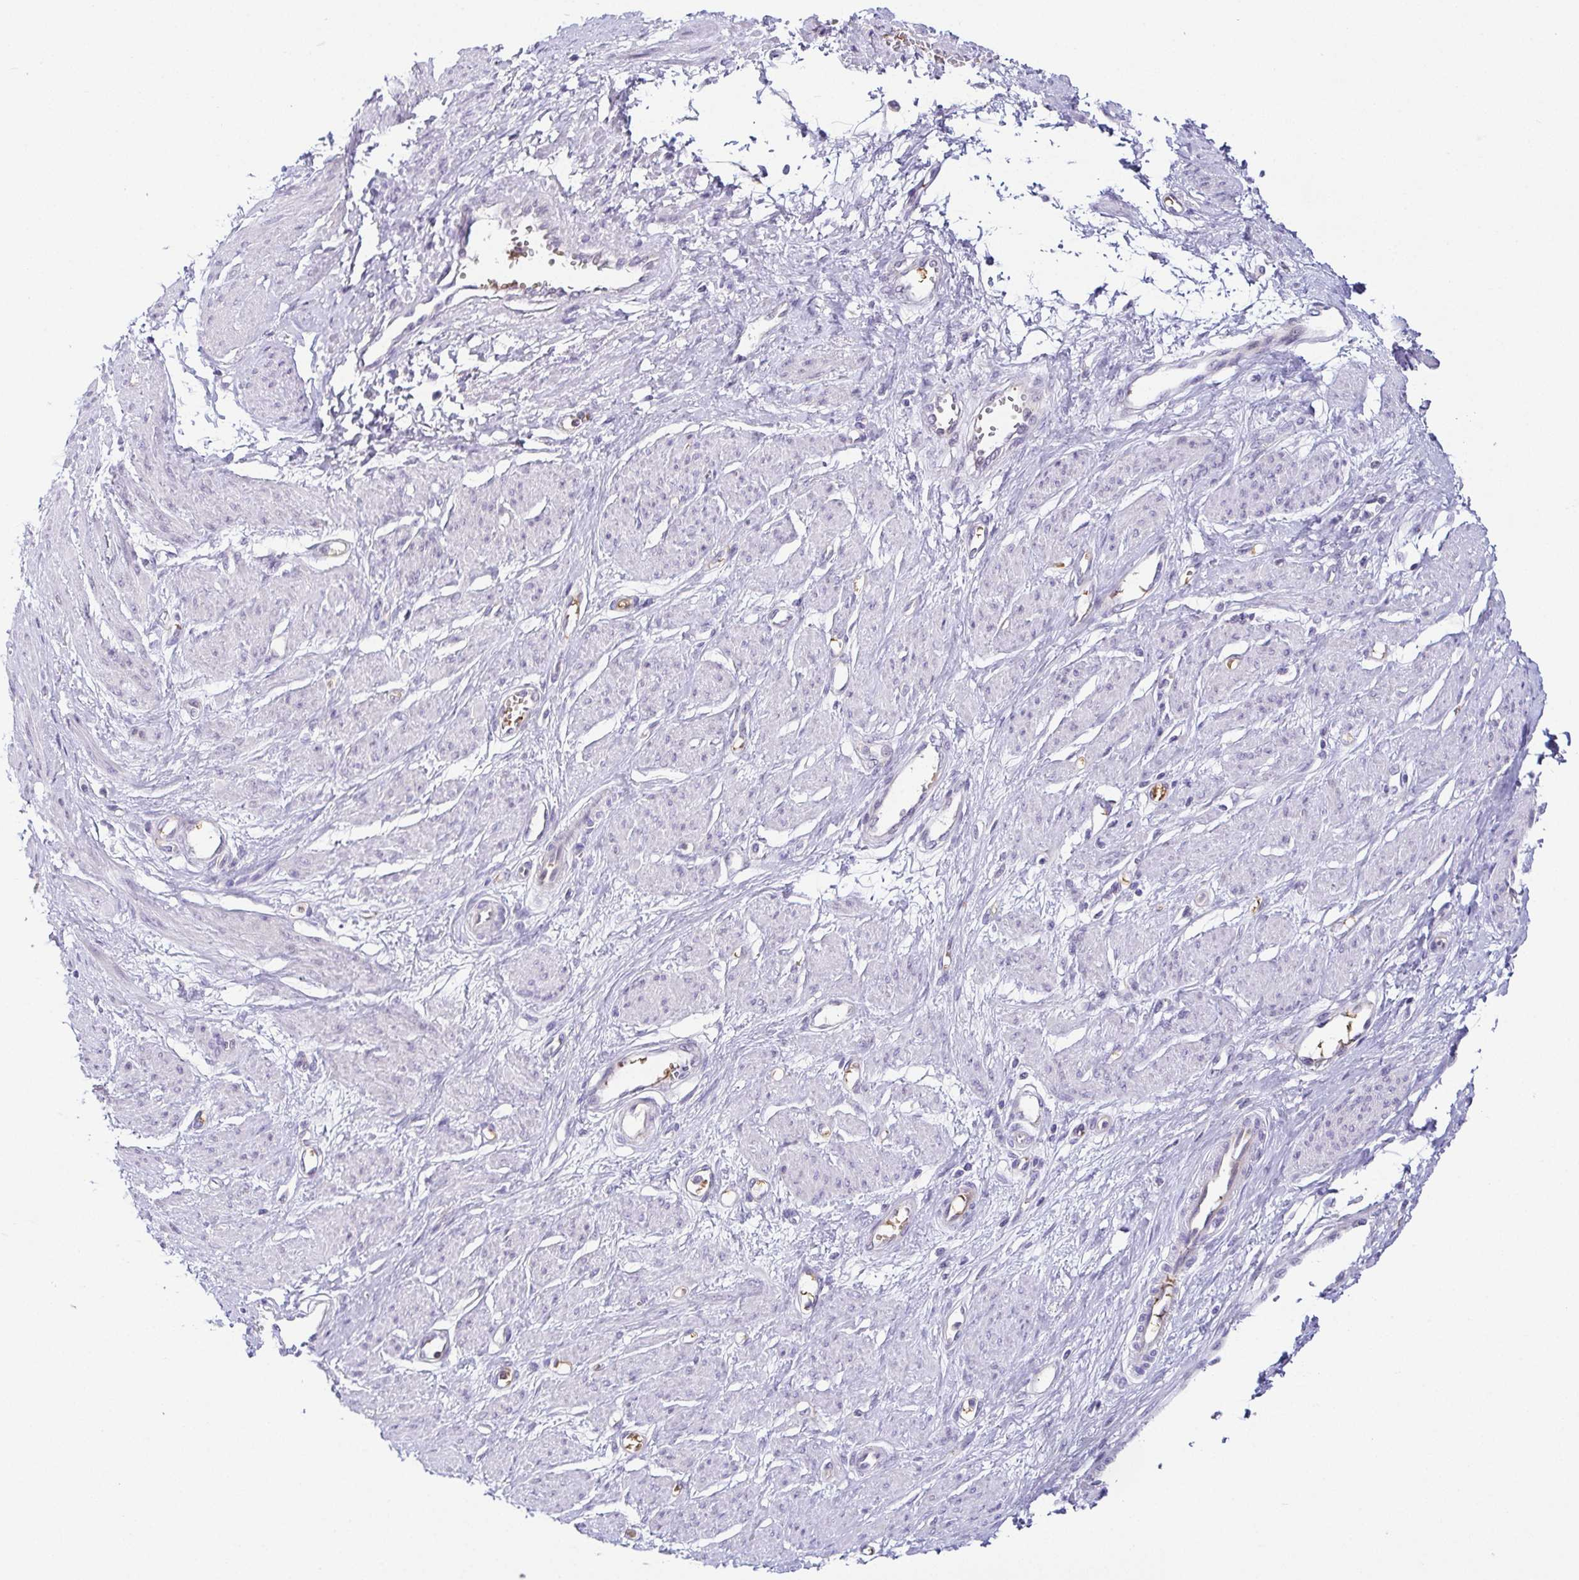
{"staining": {"intensity": "negative", "quantity": "none", "location": "none"}, "tissue": "smooth muscle", "cell_type": "Smooth muscle cells", "image_type": "normal", "snomed": [{"axis": "morphology", "description": "Normal tissue, NOS"}, {"axis": "topography", "description": "Smooth muscle"}, {"axis": "topography", "description": "Uterus"}], "caption": "A high-resolution micrograph shows immunohistochemistry (IHC) staining of benign smooth muscle, which reveals no significant positivity in smooth muscle cells. (Stains: DAB (3,3'-diaminobenzidine) IHC with hematoxylin counter stain, Microscopy: brightfield microscopy at high magnification).", "gene": "FAM162B", "patient": {"sex": "female", "age": 39}}